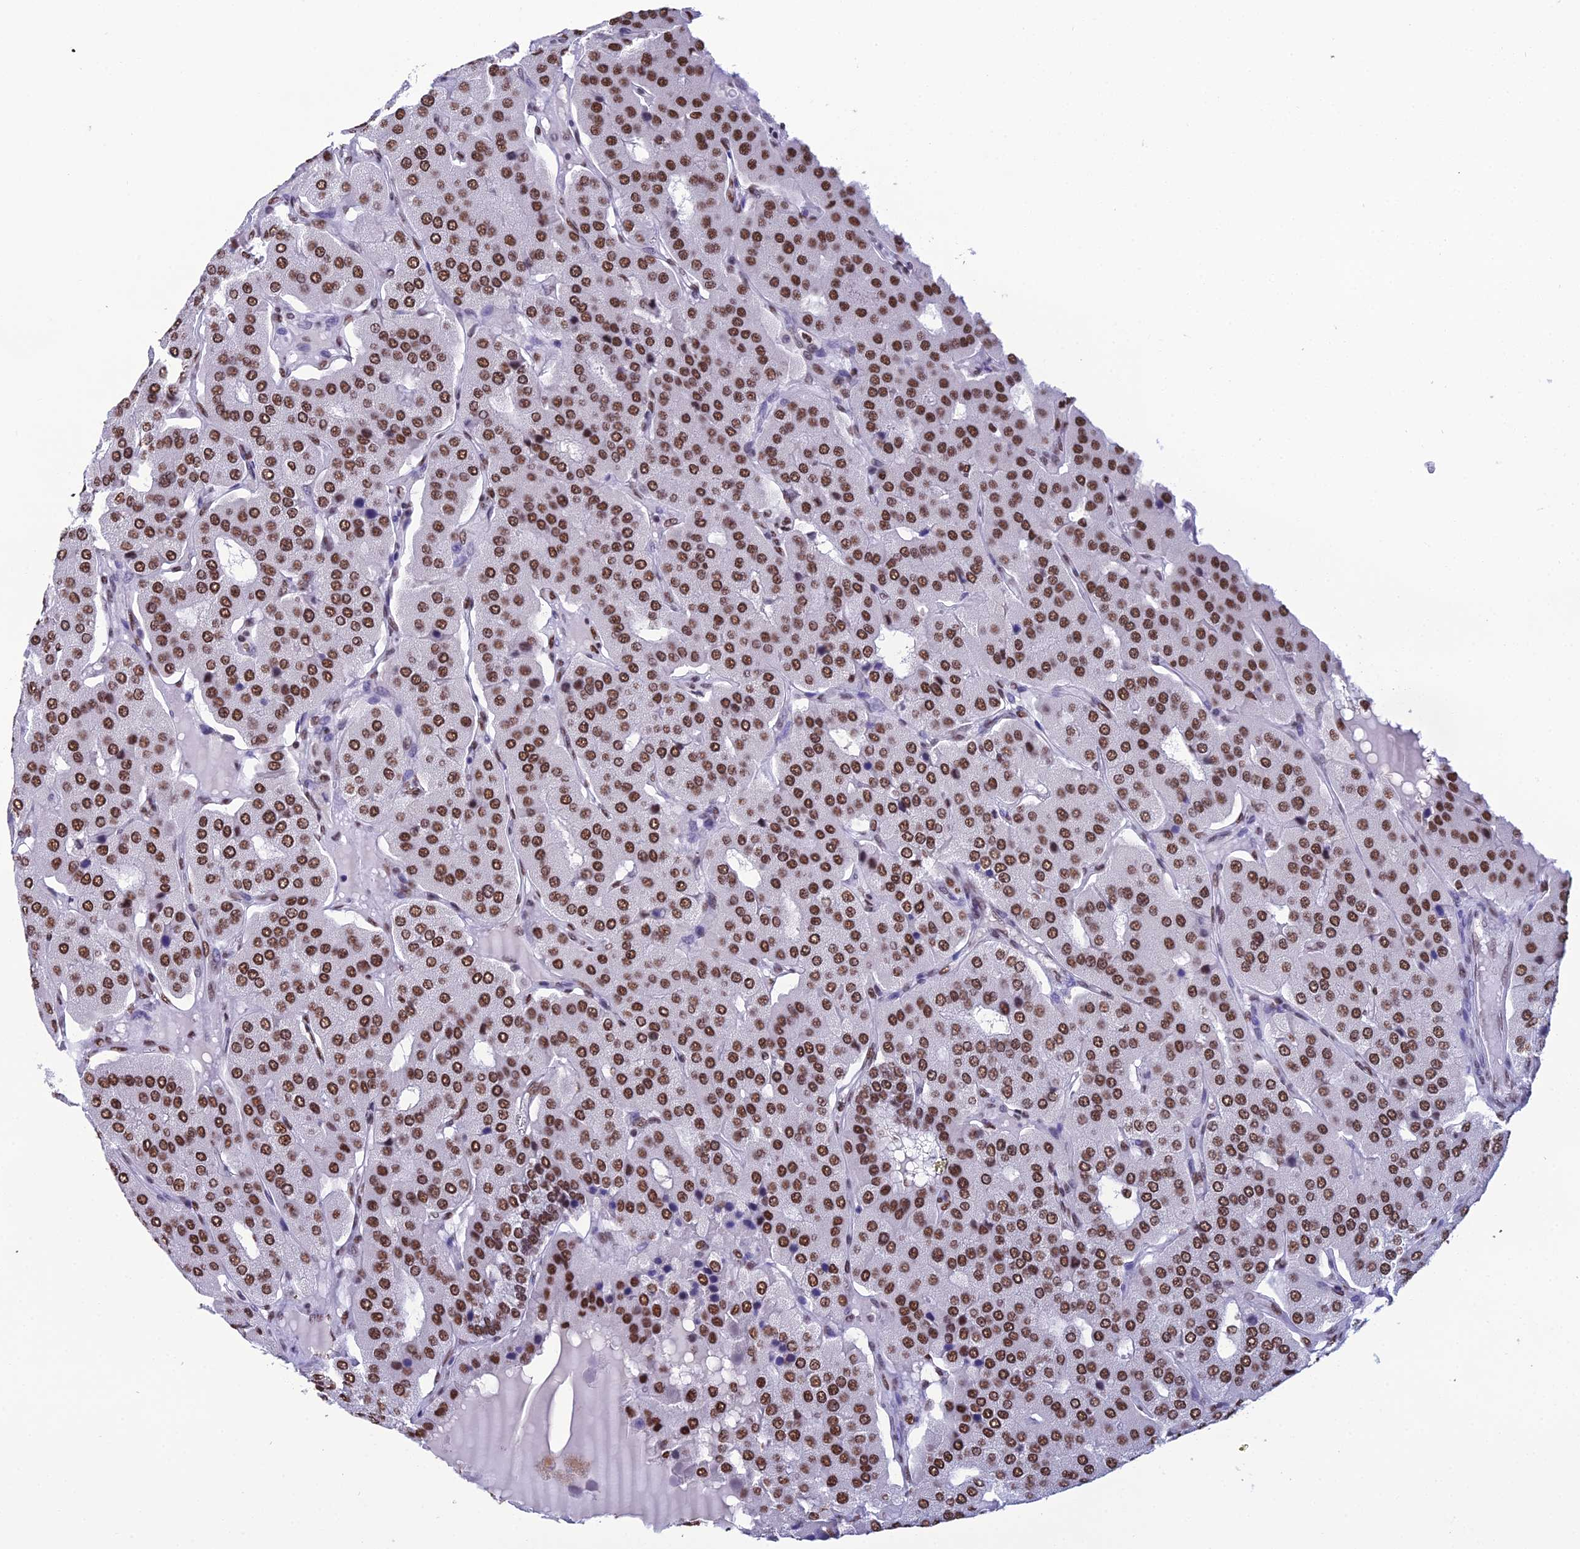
{"staining": {"intensity": "strong", "quantity": ">75%", "location": "nuclear"}, "tissue": "parathyroid gland", "cell_type": "Glandular cells", "image_type": "normal", "snomed": [{"axis": "morphology", "description": "Normal tissue, NOS"}, {"axis": "morphology", "description": "Adenoma, NOS"}, {"axis": "topography", "description": "Parathyroid gland"}], "caption": "A high amount of strong nuclear positivity is appreciated in approximately >75% of glandular cells in unremarkable parathyroid gland.", "gene": "PRAMEF12", "patient": {"sex": "female", "age": 86}}